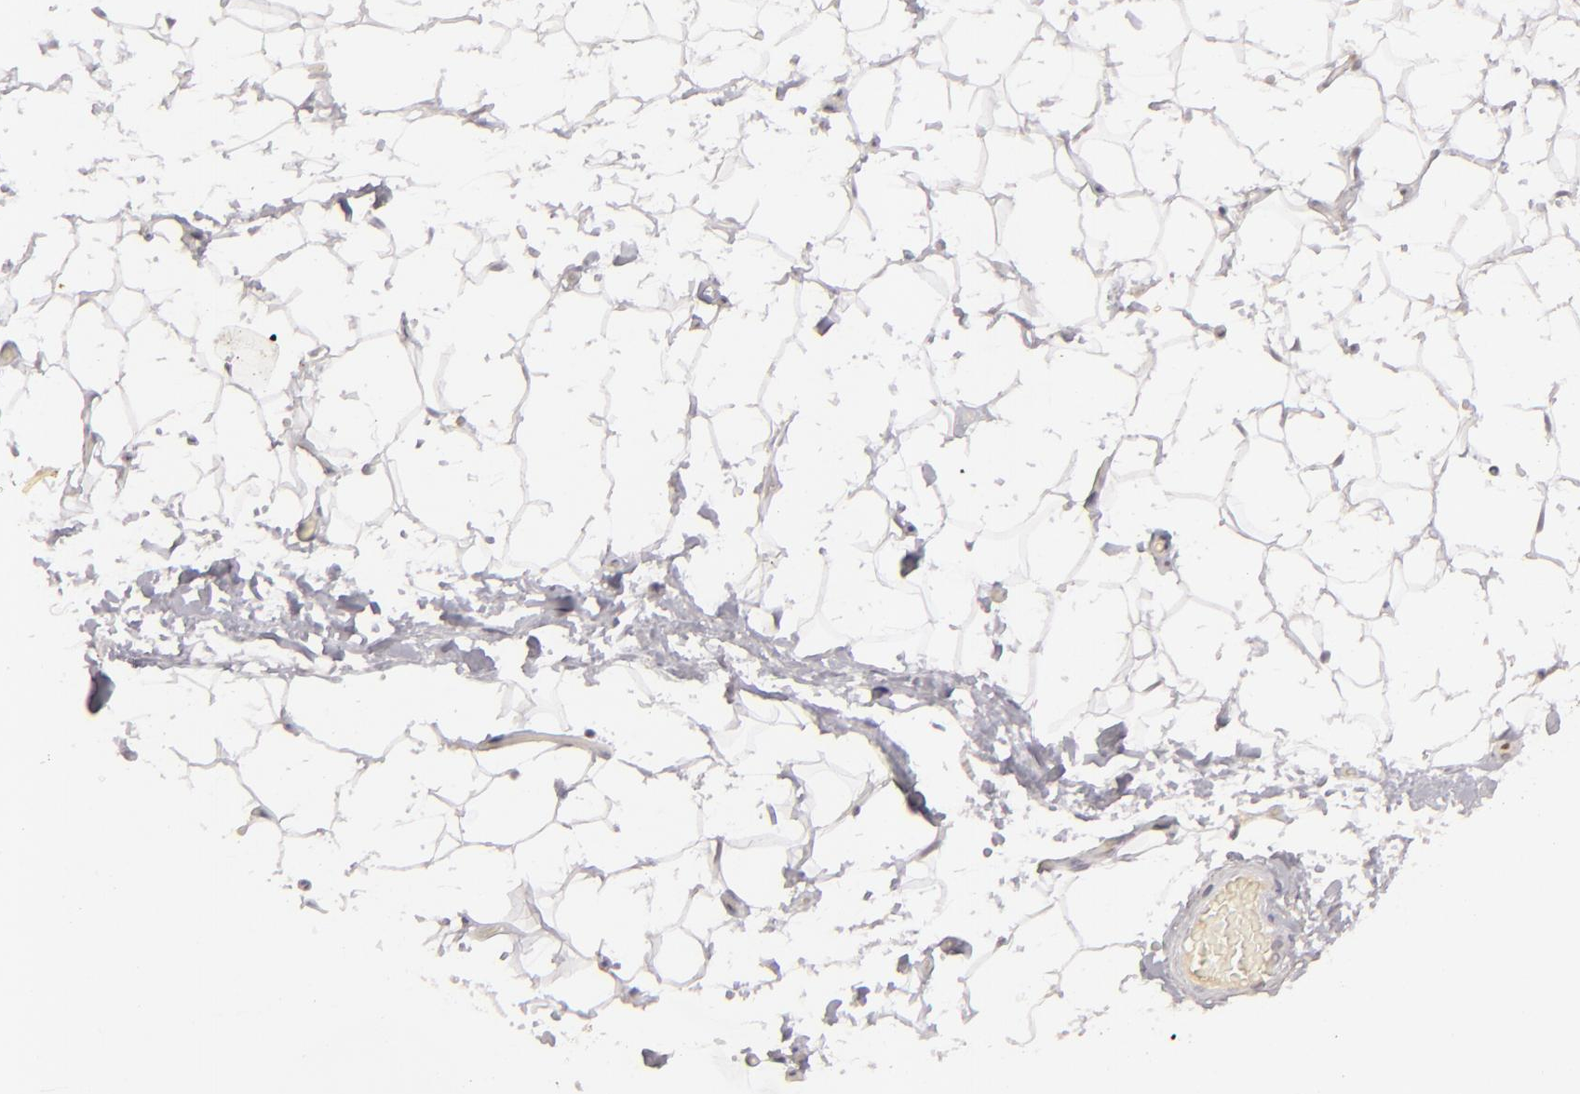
{"staining": {"intensity": "weak", "quantity": ">75%", "location": "nuclear"}, "tissue": "adipose tissue", "cell_type": "Adipocytes", "image_type": "normal", "snomed": [{"axis": "morphology", "description": "Normal tissue, NOS"}, {"axis": "topography", "description": "Soft tissue"}], "caption": "Immunohistochemical staining of unremarkable human adipose tissue demonstrates low levels of weak nuclear expression in approximately >75% of adipocytes.", "gene": "FEN1", "patient": {"sex": "male", "age": 26}}